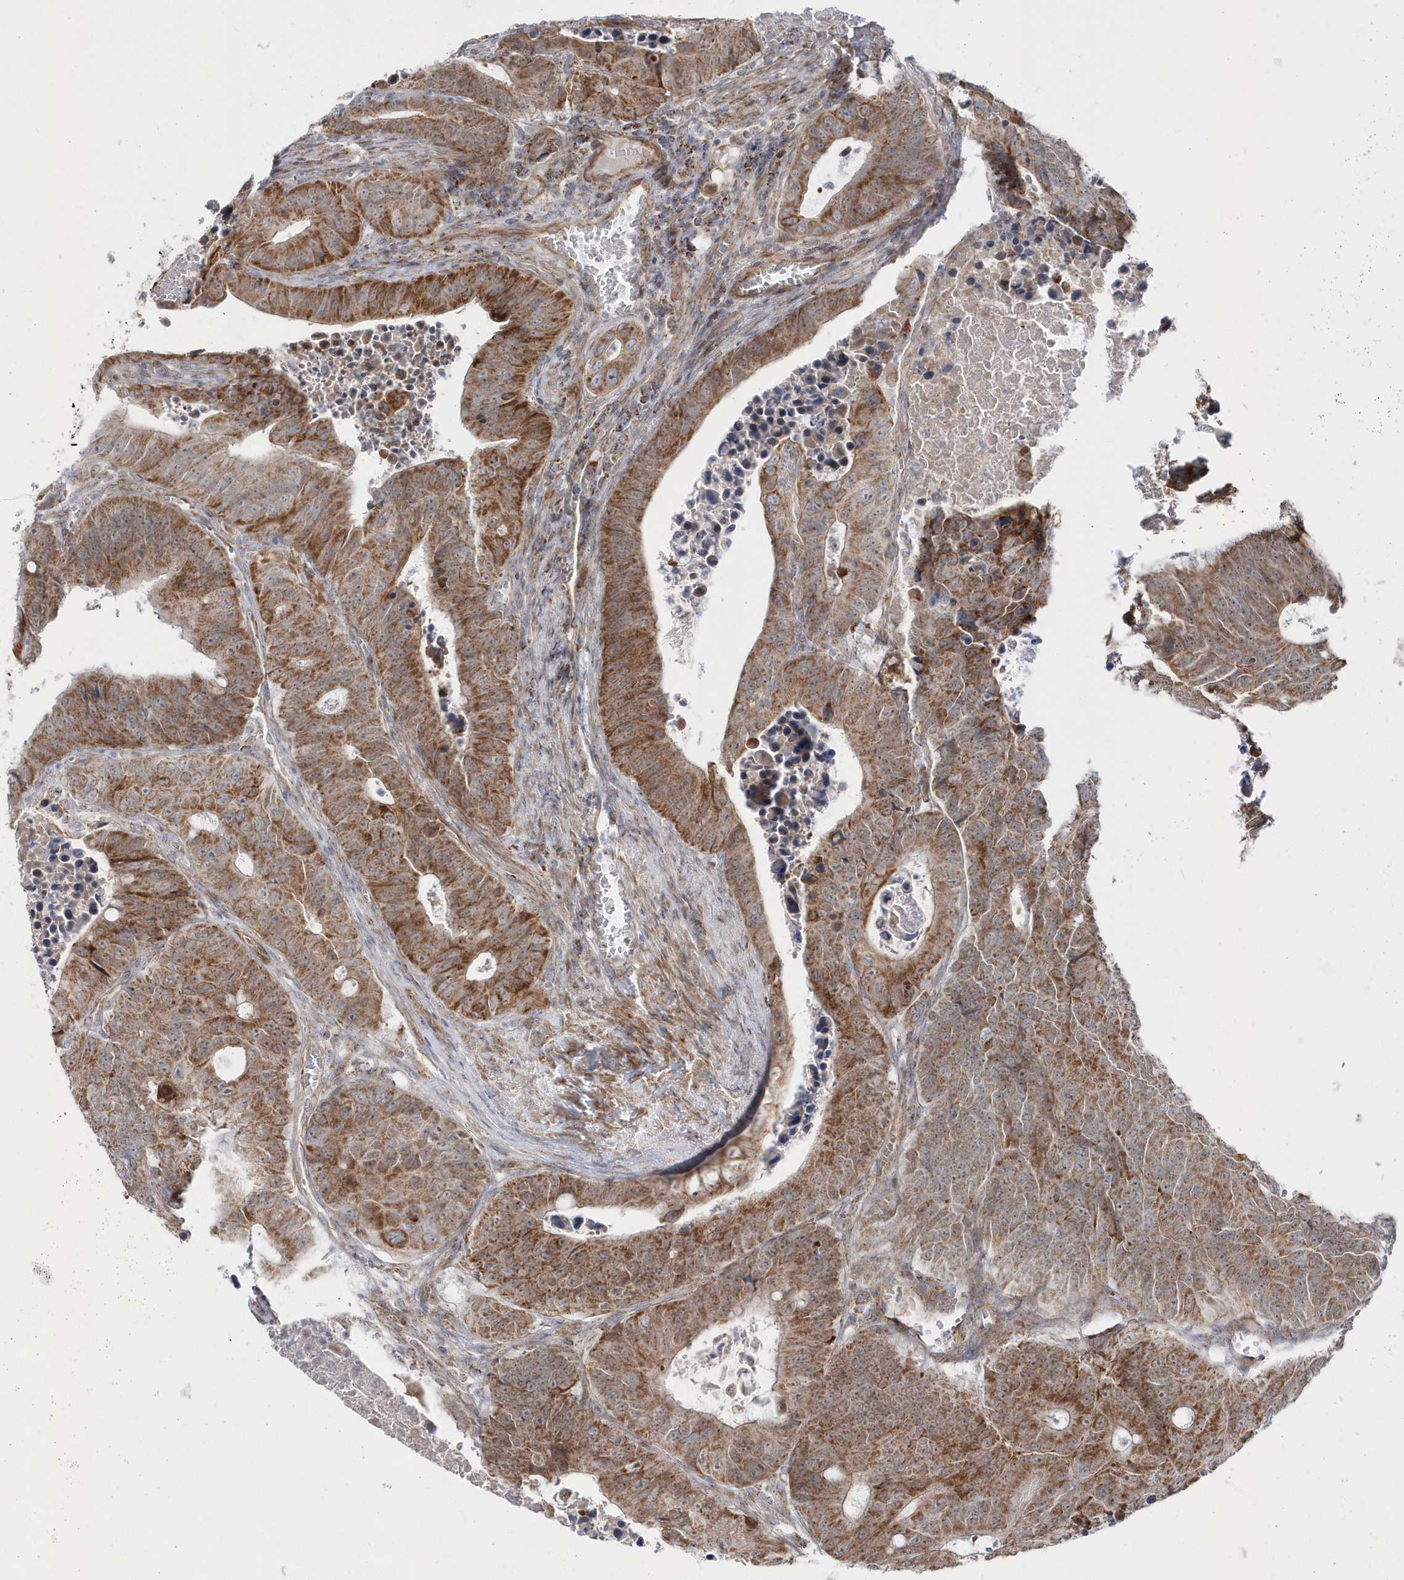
{"staining": {"intensity": "moderate", "quantity": ">75%", "location": "cytoplasmic/membranous"}, "tissue": "colorectal cancer", "cell_type": "Tumor cells", "image_type": "cancer", "snomed": [{"axis": "morphology", "description": "Adenocarcinoma, NOS"}, {"axis": "topography", "description": "Colon"}], "caption": "A micrograph showing moderate cytoplasmic/membranous staining in about >75% of tumor cells in adenocarcinoma (colorectal), as visualized by brown immunohistochemical staining.", "gene": "OPA1", "patient": {"sex": "male", "age": 87}}